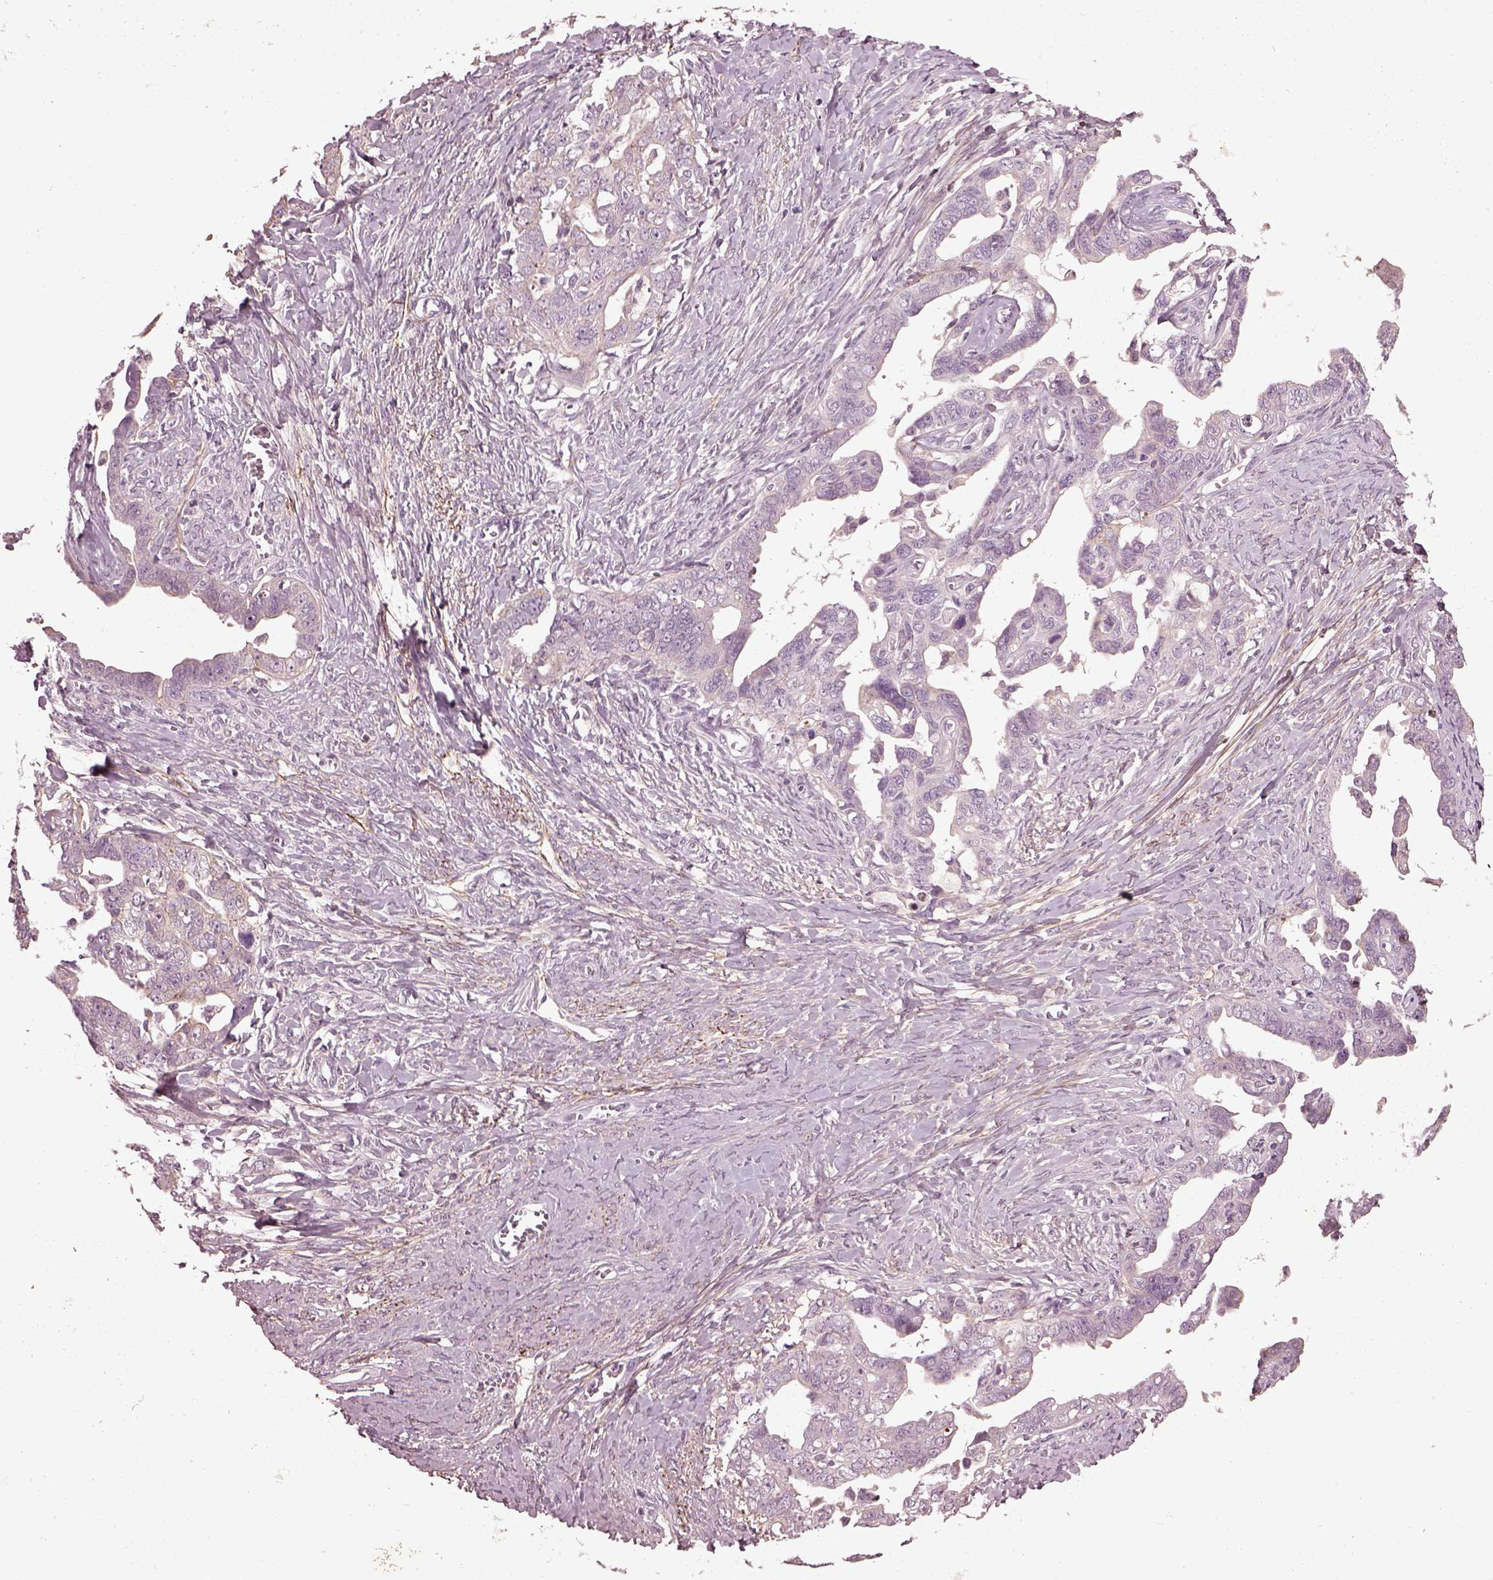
{"staining": {"intensity": "negative", "quantity": "none", "location": "none"}, "tissue": "ovarian cancer", "cell_type": "Tumor cells", "image_type": "cancer", "snomed": [{"axis": "morphology", "description": "Cystadenocarcinoma, serous, NOS"}, {"axis": "topography", "description": "Ovary"}], "caption": "Immunohistochemical staining of human serous cystadenocarcinoma (ovarian) demonstrates no significant expression in tumor cells.", "gene": "EFEMP1", "patient": {"sex": "female", "age": 69}}